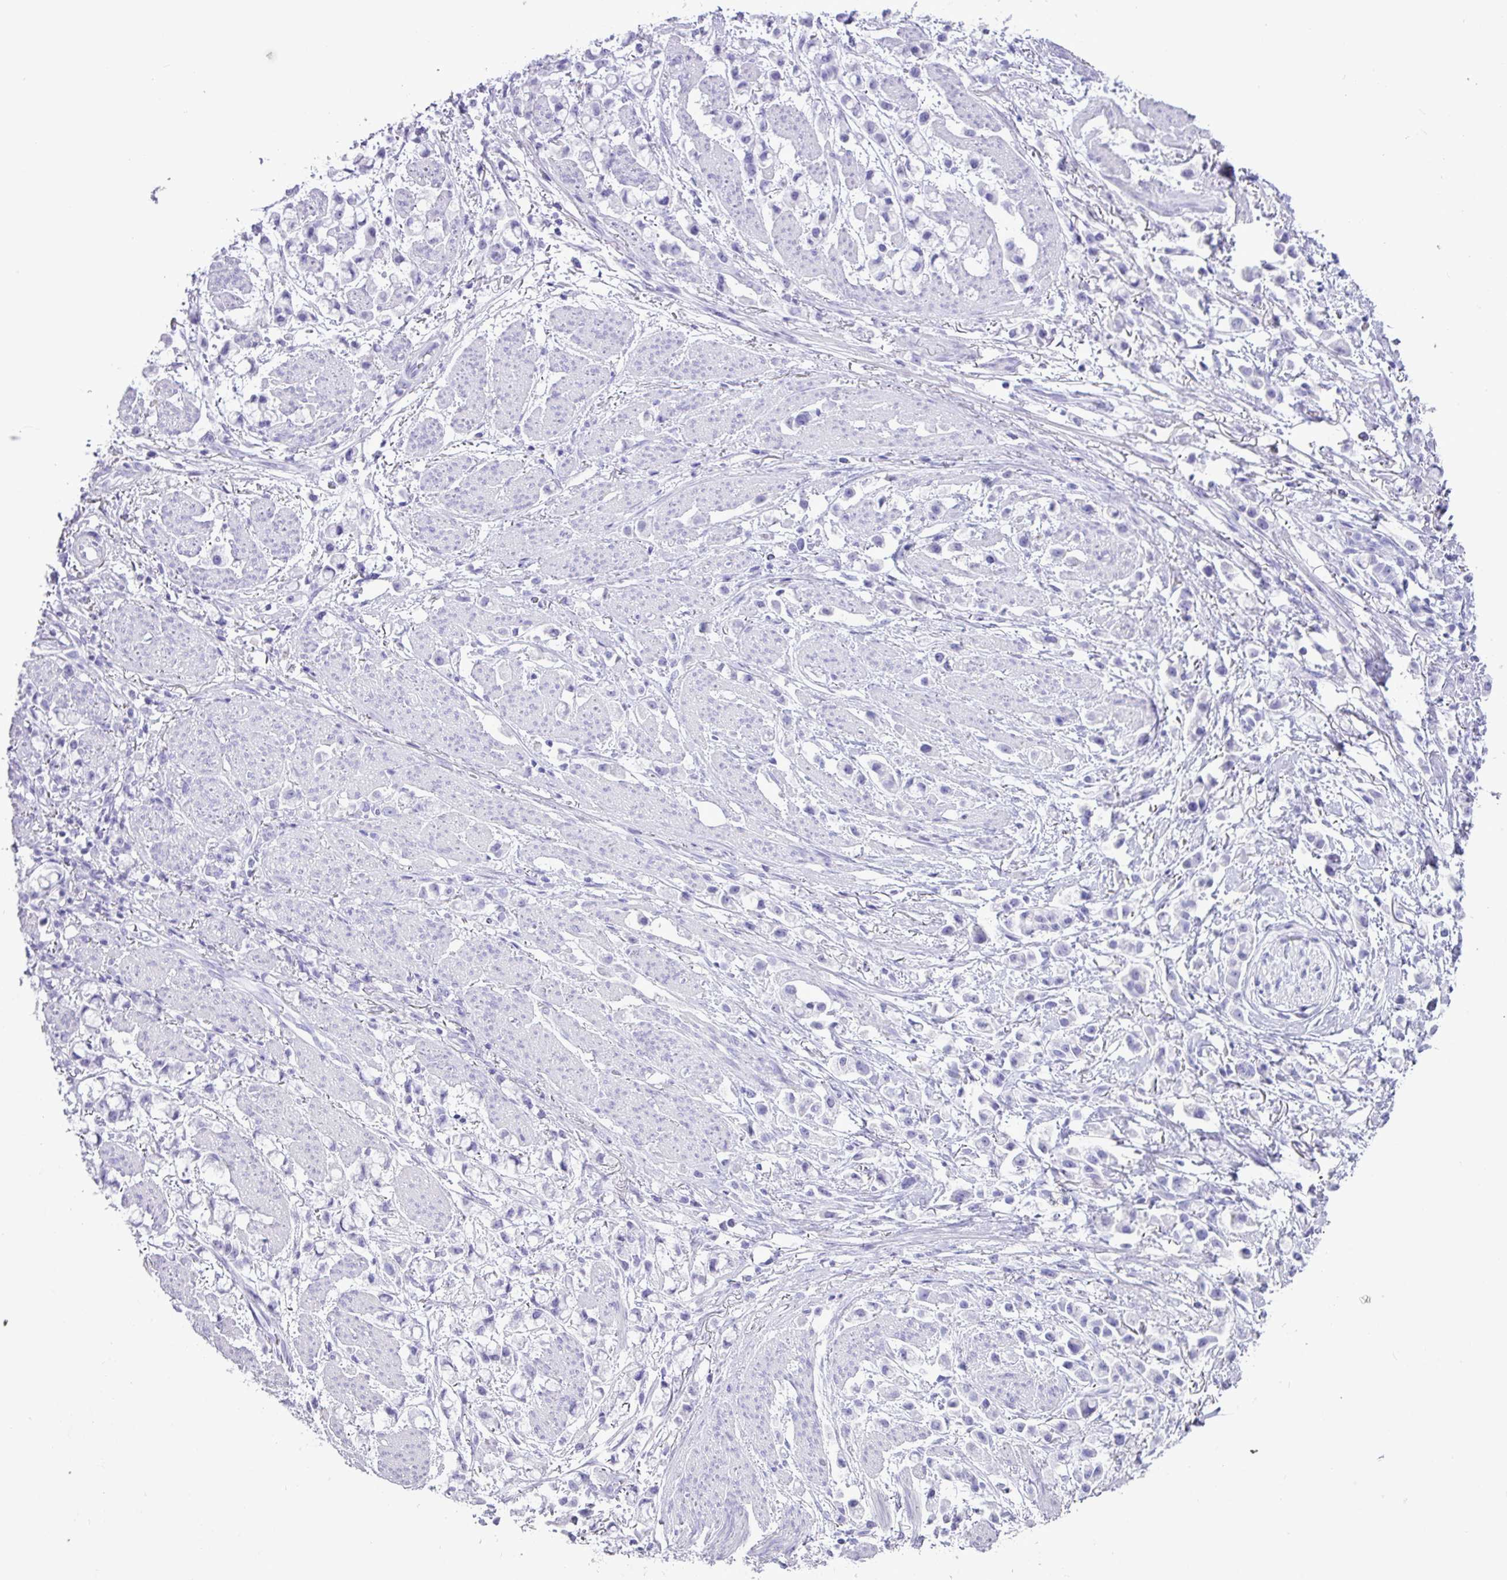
{"staining": {"intensity": "negative", "quantity": "none", "location": "none"}, "tissue": "stomach cancer", "cell_type": "Tumor cells", "image_type": "cancer", "snomed": [{"axis": "morphology", "description": "Adenocarcinoma, NOS"}, {"axis": "topography", "description": "Stomach"}], "caption": "Human stomach adenocarcinoma stained for a protein using immunohistochemistry (IHC) demonstrates no staining in tumor cells.", "gene": "CKMT2", "patient": {"sex": "female", "age": 81}}